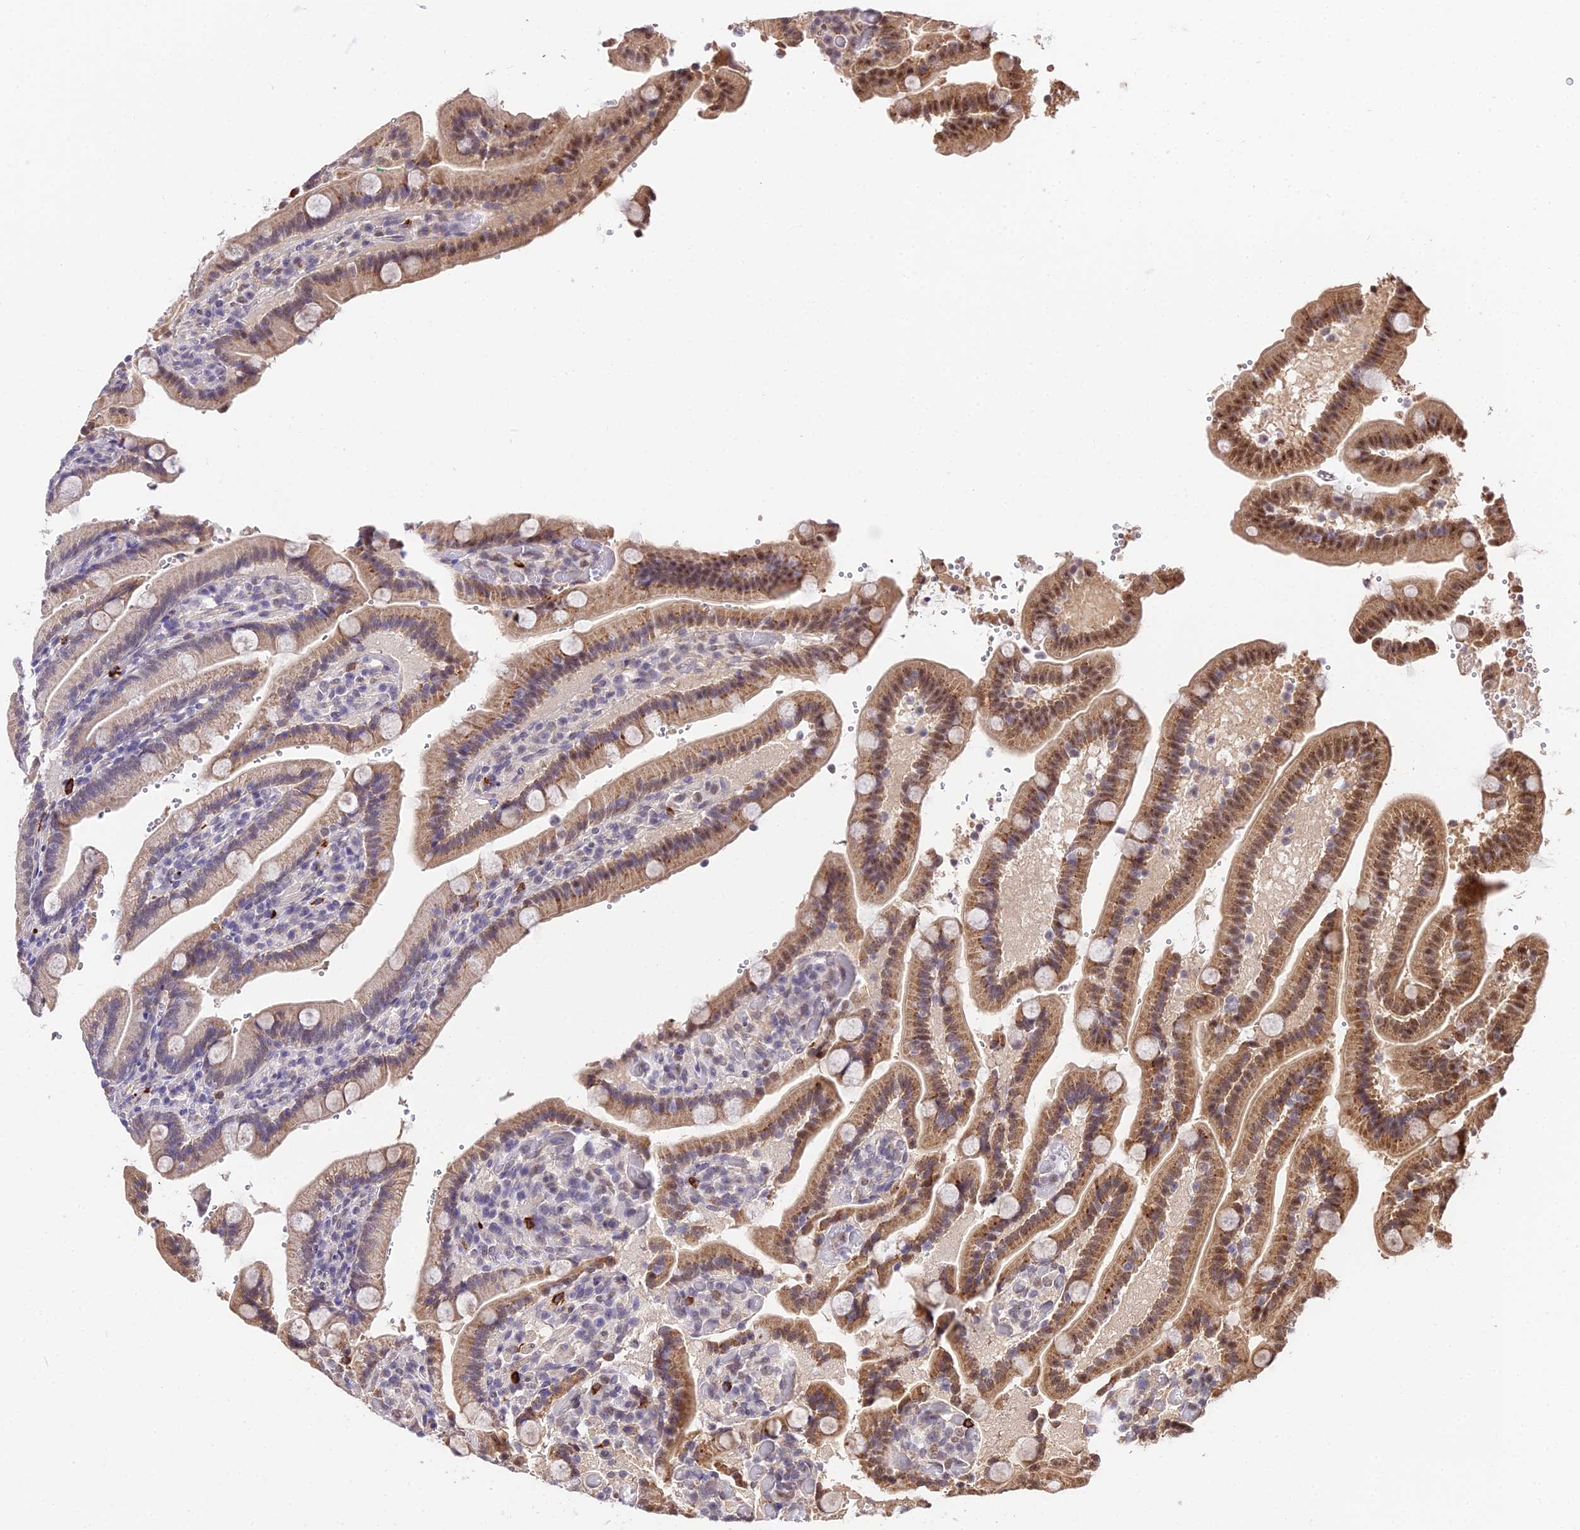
{"staining": {"intensity": "moderate", "quantity": "25%-75%", "location": "cytoplasmic/membranous"}, "tissue": "duodenum", "cell_type": "Glandular cells", "image_type": "normal", "snomed": [{"axis": "morphology", "description": "Normal tissue, NOS"}, {"axis": "topography", "description": "Duodenum"}], "caption": "High-power microscopy captured an immunohistochemistry (IHC) image of benign duodenum, revealing moderate cytoplasmic/membranous positivity in approximately 25%-75% of glandular cells. The protein is stained brown, and the nuclei are stained in blue (DAB (3,3'-diaminobenzidine) IHC with brightfield microscopy, high magnification).", "gene": "POLR2I", "patient": {"sex": "female", "age": 62}}